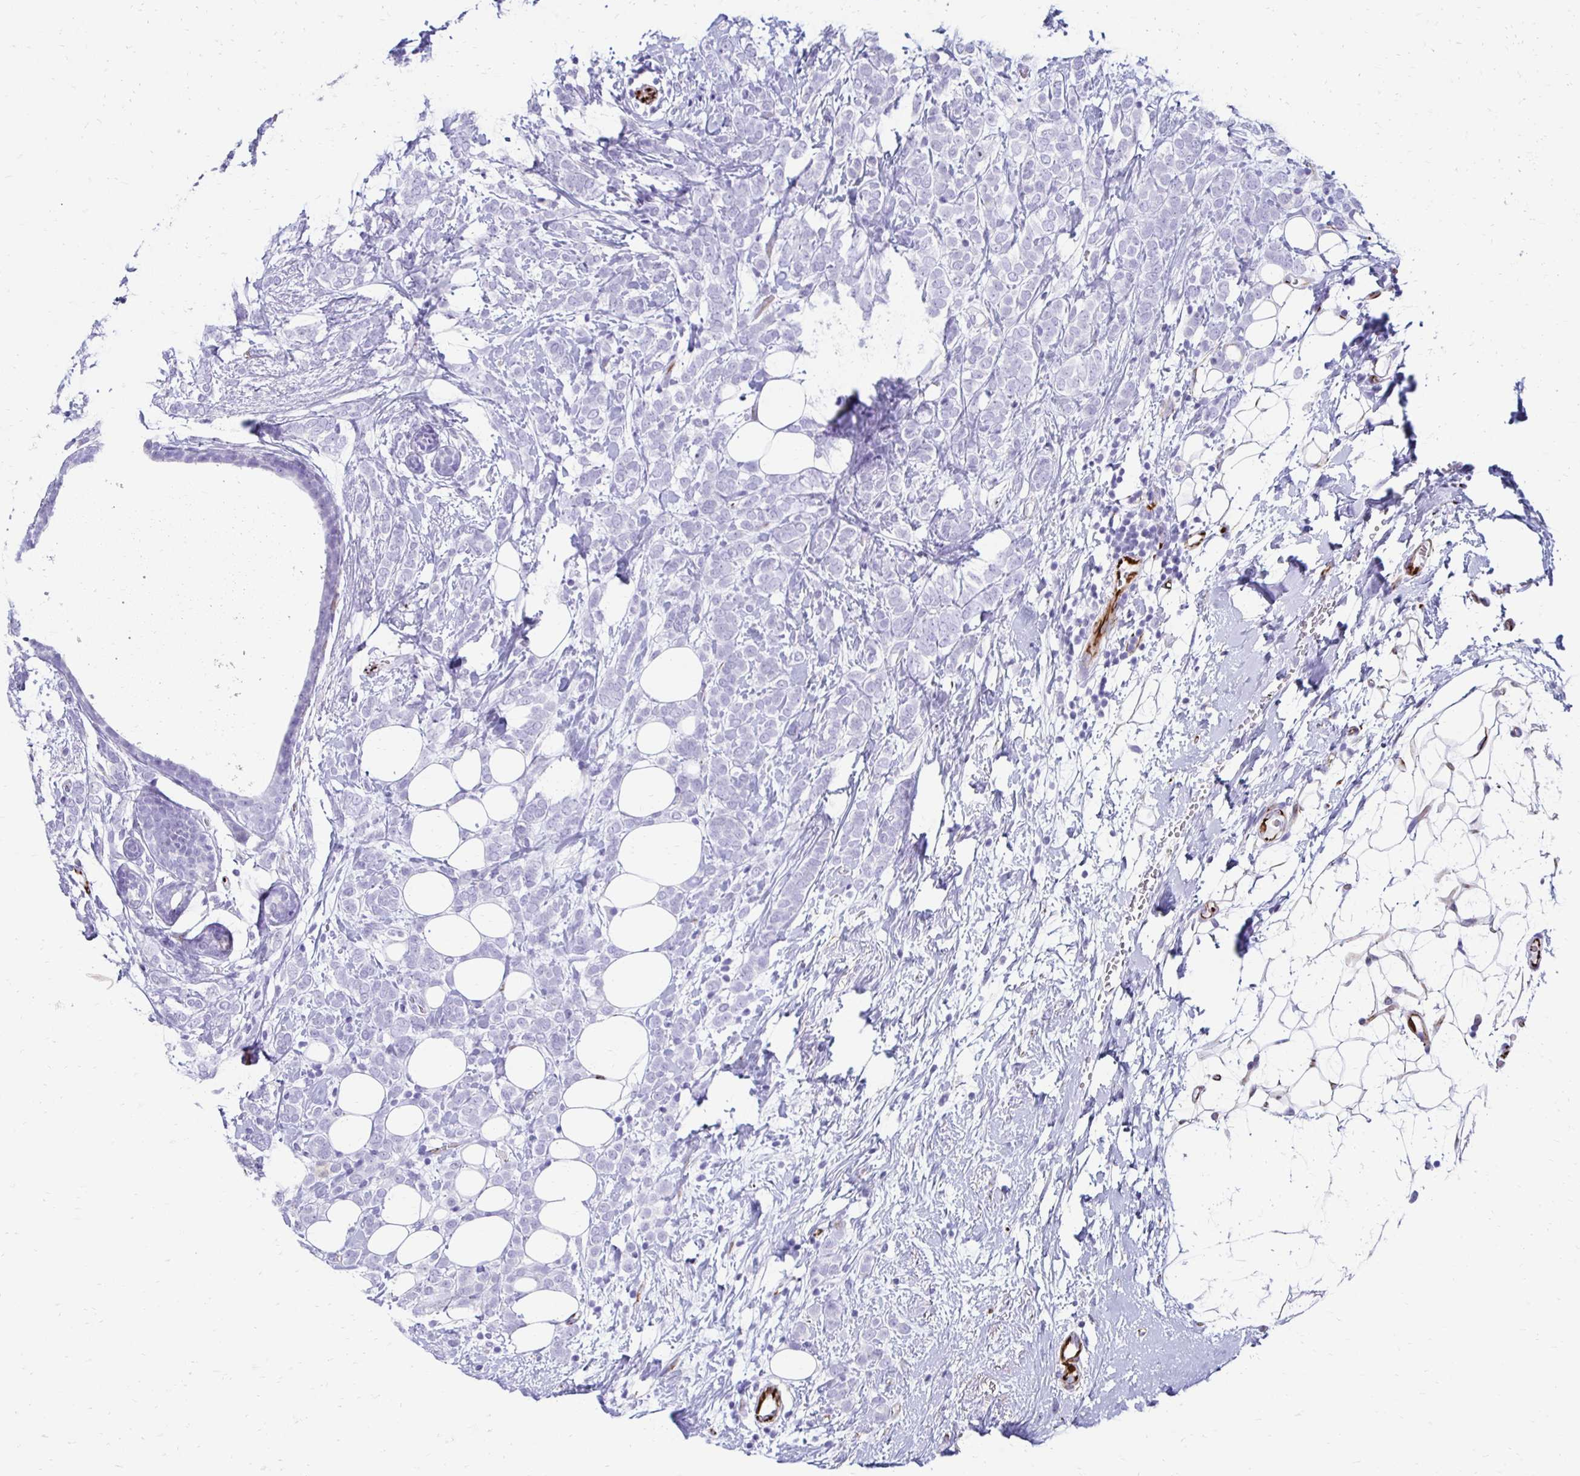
{"staining": {"intensity": "negative", "quantity": "none", "location": "none"}, "tissue": "breast cancer", "cell_type": "Tumor cells", "image_type": "cancer", "snomed": [{"axis": "morphology", "description": "Lobular carcinoma"}, {"axis": "topography", "description": "Breast"}], "caption": "Immunohistochemical staining of human lobular carcinoma (breast) displays no significant staining in tumor cells. (DAB IHC visualized using brightfield microscopy, high magnification).", "gene": "TMEM54", "patient": {"sex": "female", "age": 49}}